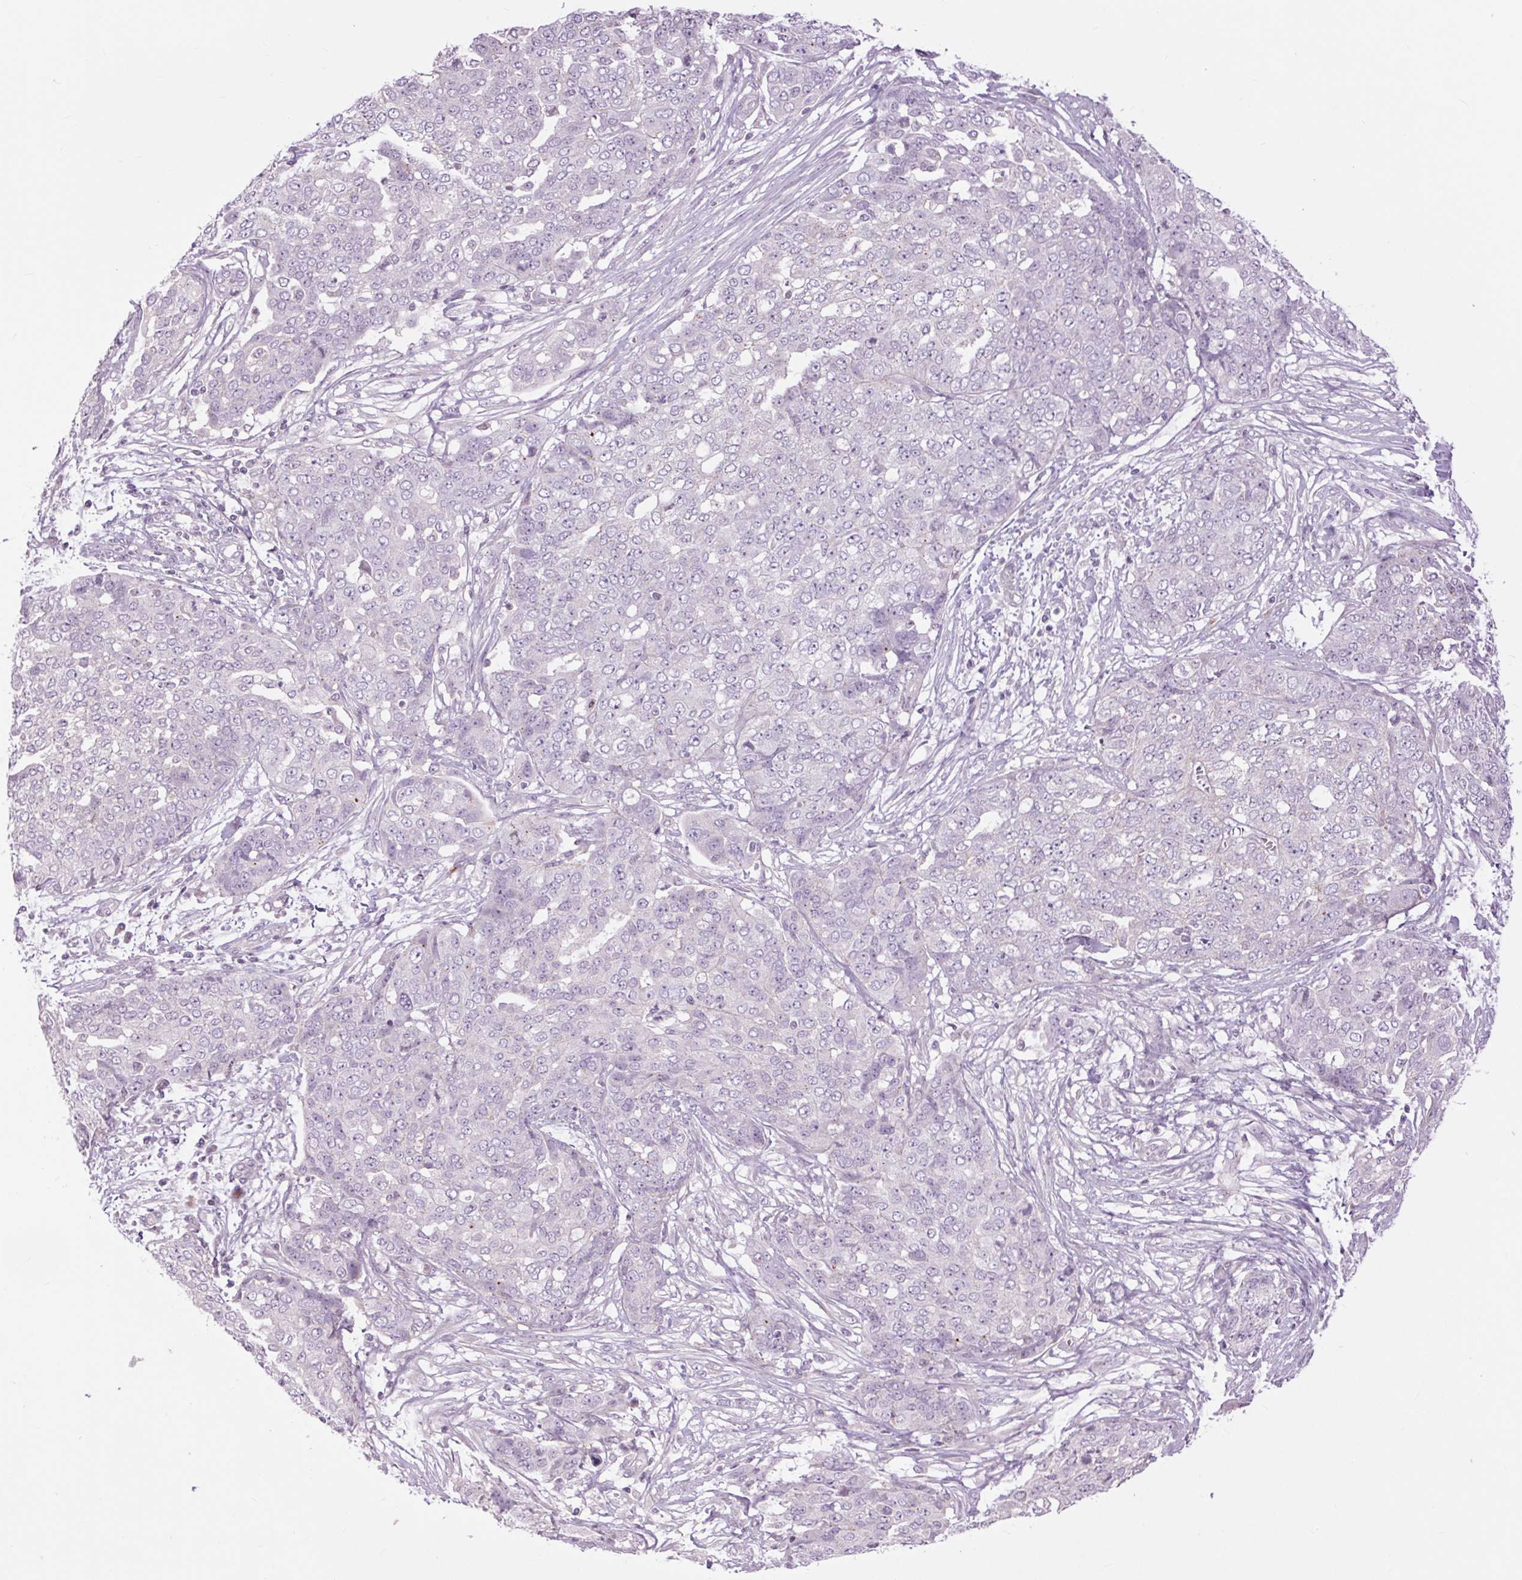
{"staining": {"intensity": "negative", "quantity": "none", "location": "none"}, "tissue": "ovarian cancer", "cell_type": "Tumor cells", "image_type": "cancer", "snomed": [{"axis": "morphology", "description": "Cystadenocarcinoma, serous, NOS"}, {"axis": "topography", "description": "Soft tissue"}, {"axis": "topography", "description": "Ovary"}], "caption": "IHC histopathology image of neoplastic tissue: human ovarian serous cystadenocarcinoma stained with DAB reveals no significant protein expression in tumor cells.", "gene": "CTNNA3", "patient": {"sex": "female", "age": 57}}